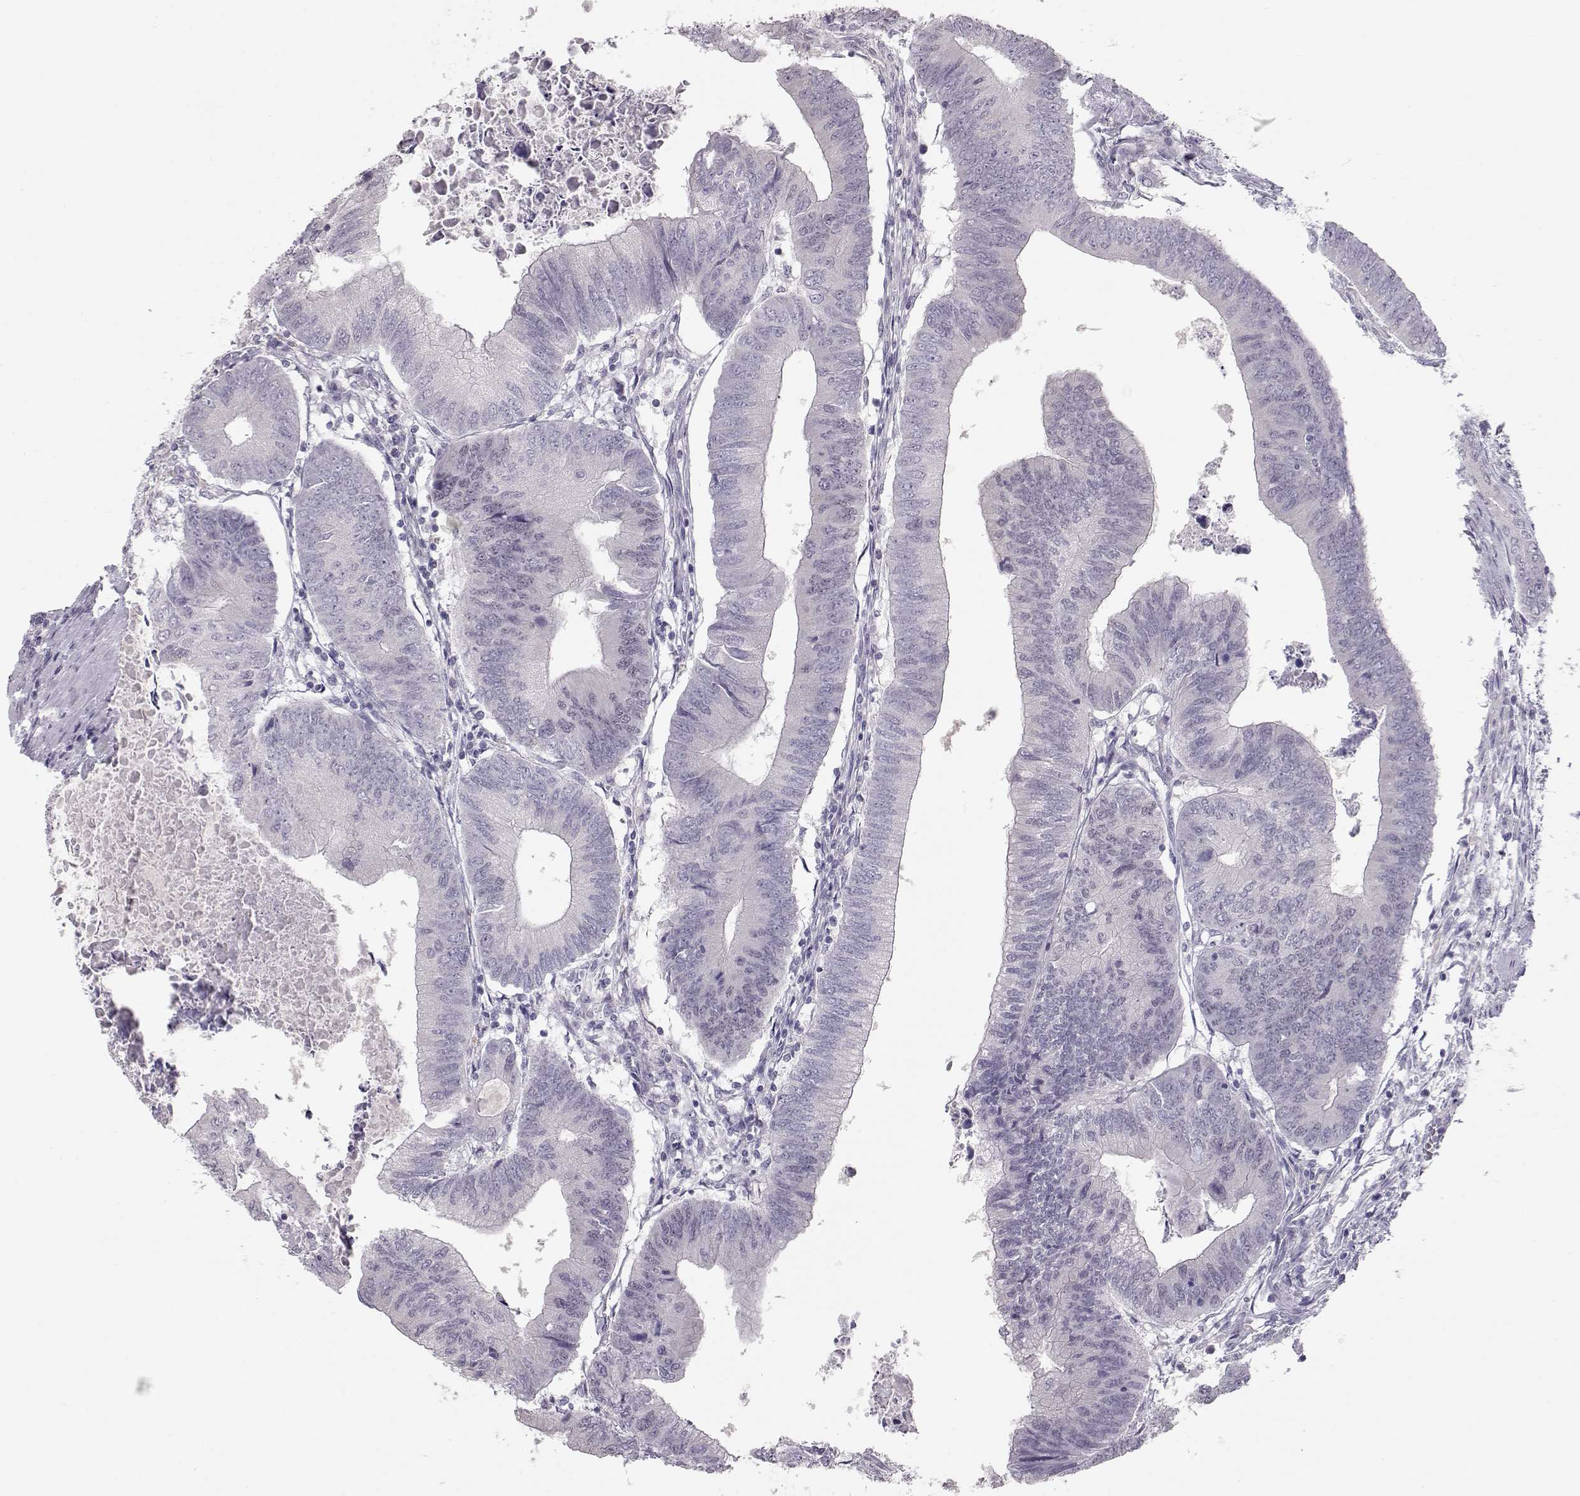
{"staining": {"intensity": "negative", "quantity": "none", "location": "none"}, "tissue": "colorectal cancer", "cell_type": "Tumor cells", "image_type": "cancer", "snomed": [{"axis": "morphology", "description": "Adenocarcinoma, NOS"}, {"axis": "topography", "description": "Colon"}], "caption": "Immunohistochemistry micrograph of neoplastic tissue: colorectal cancer (adenocarcinoma) stained with DAB (3,3'-diaminobenzidine) demonstrates no significant protein positivity in tumor cells. (Immunohistochemistry (ihc), brightfield microscopy, high magnification).", "gene": "FAM205A", "patient": {"sex": "male", "age": 53}}